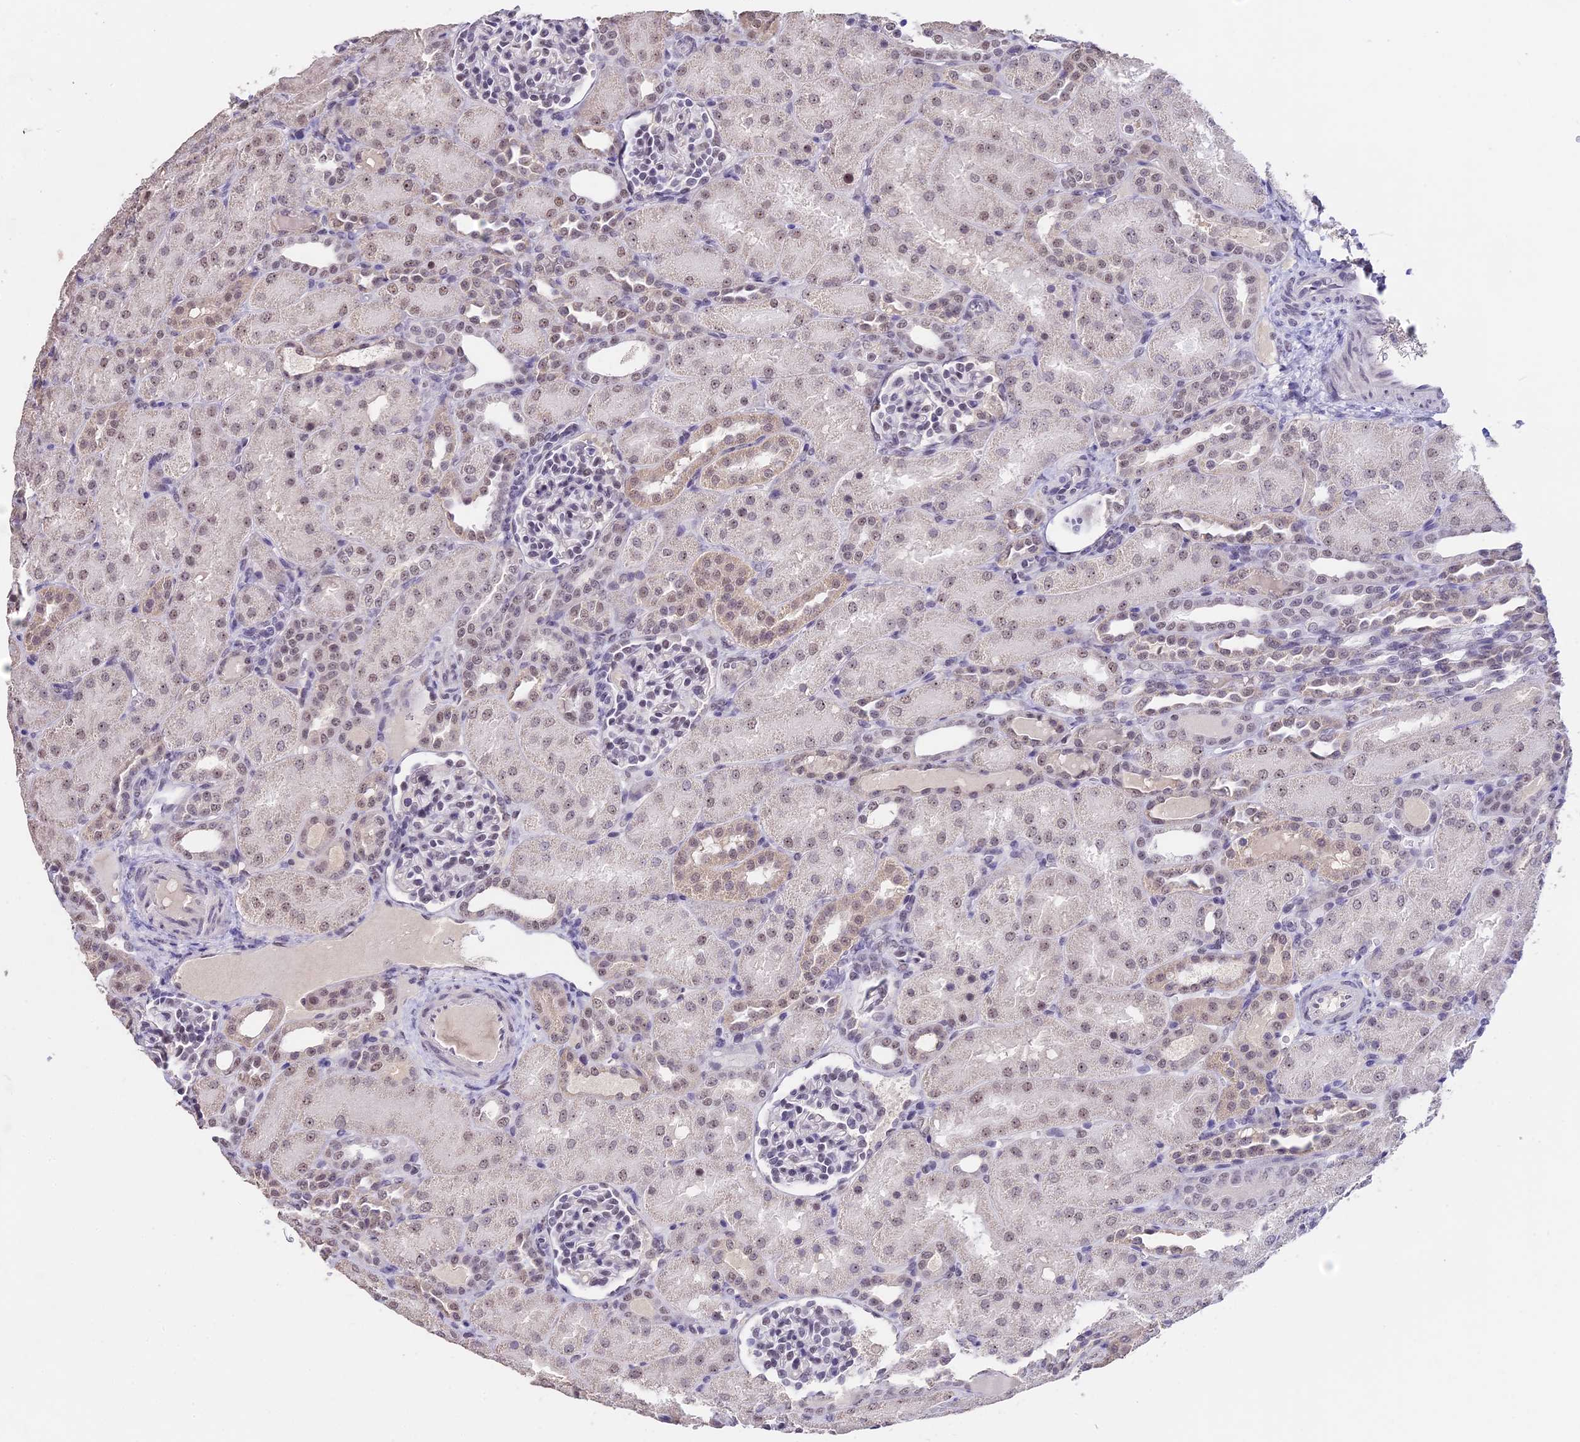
{"staining": {"intensity": "weak", "quantity": "<25%", "location": "nuclear"}, "tissue": "kidney", "cell_type": "Cells in glomeruli", "image_type": "normal", "snomed": [{"axis": "morphology", "description": "Normal tissue, NOS"}, {"axis": "topography", "description": "Kidney"}], "caption": "This is a histopathology image of IHC staining of unremarkable kidney, which shows no expression in cells in glomeruli.", "gene": "SETD2", "patient": {"sex": "male", "age": 1}}